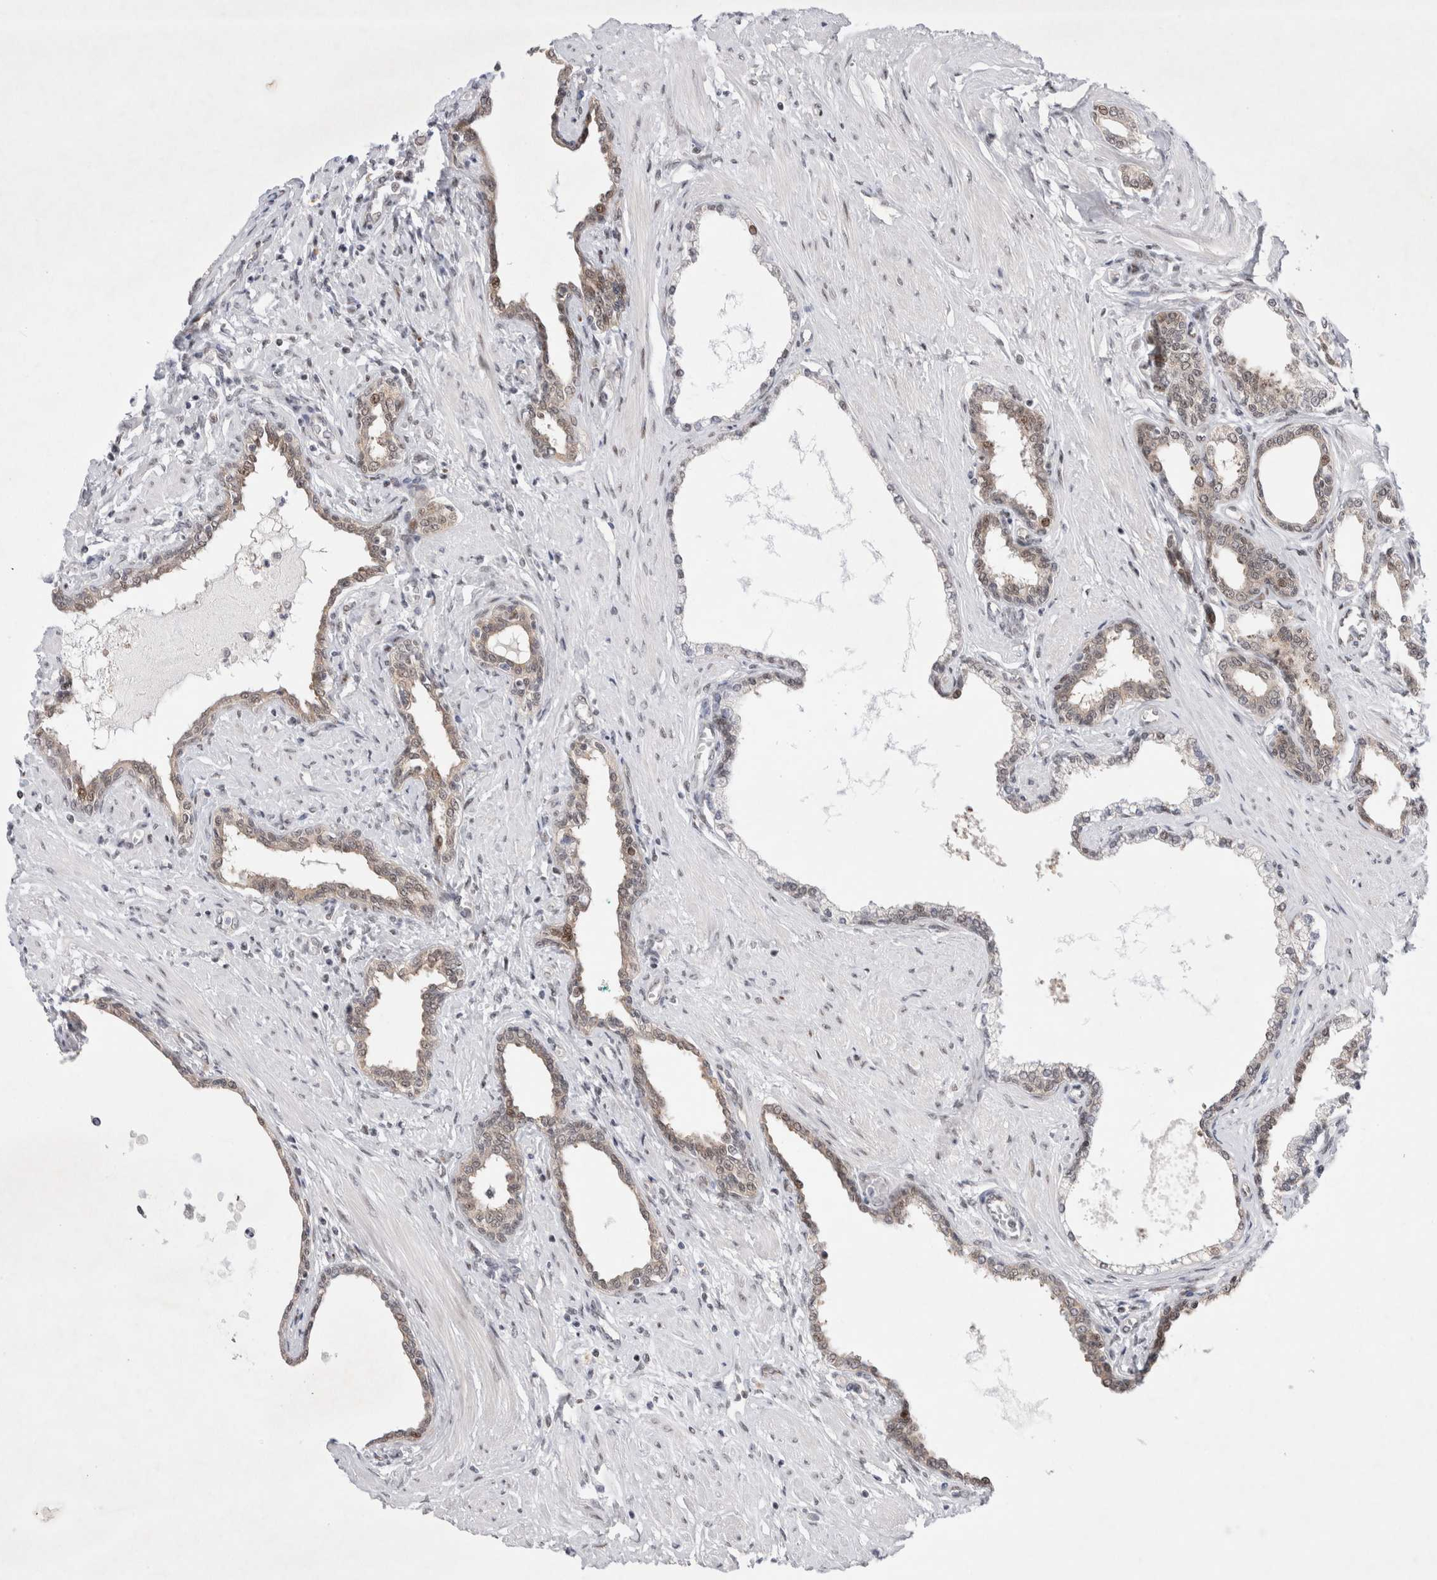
{"staining": {"intensity": "weak", "quantity": ">75%", "location": "cytoplasmic/membranous,nuclear"}, "tissue": "prostate cancer", "cell_type": "Tumor cells", "image_type": "cancer", "snomed": [{"axis": "morphology", "description": "Adenocarcinoma, High grade"}, {"axis": "topography", "description": "Prostate"}], "caption": "Immunohistochemical staining of human prostate adenocarcinoma (high-grade) displays weak cytoplasmic/membranous and nuclear protein staining in about >75% of tumor cells.", "gene": "WIPF2", "patient": {"sex": "male", "age": 52}}